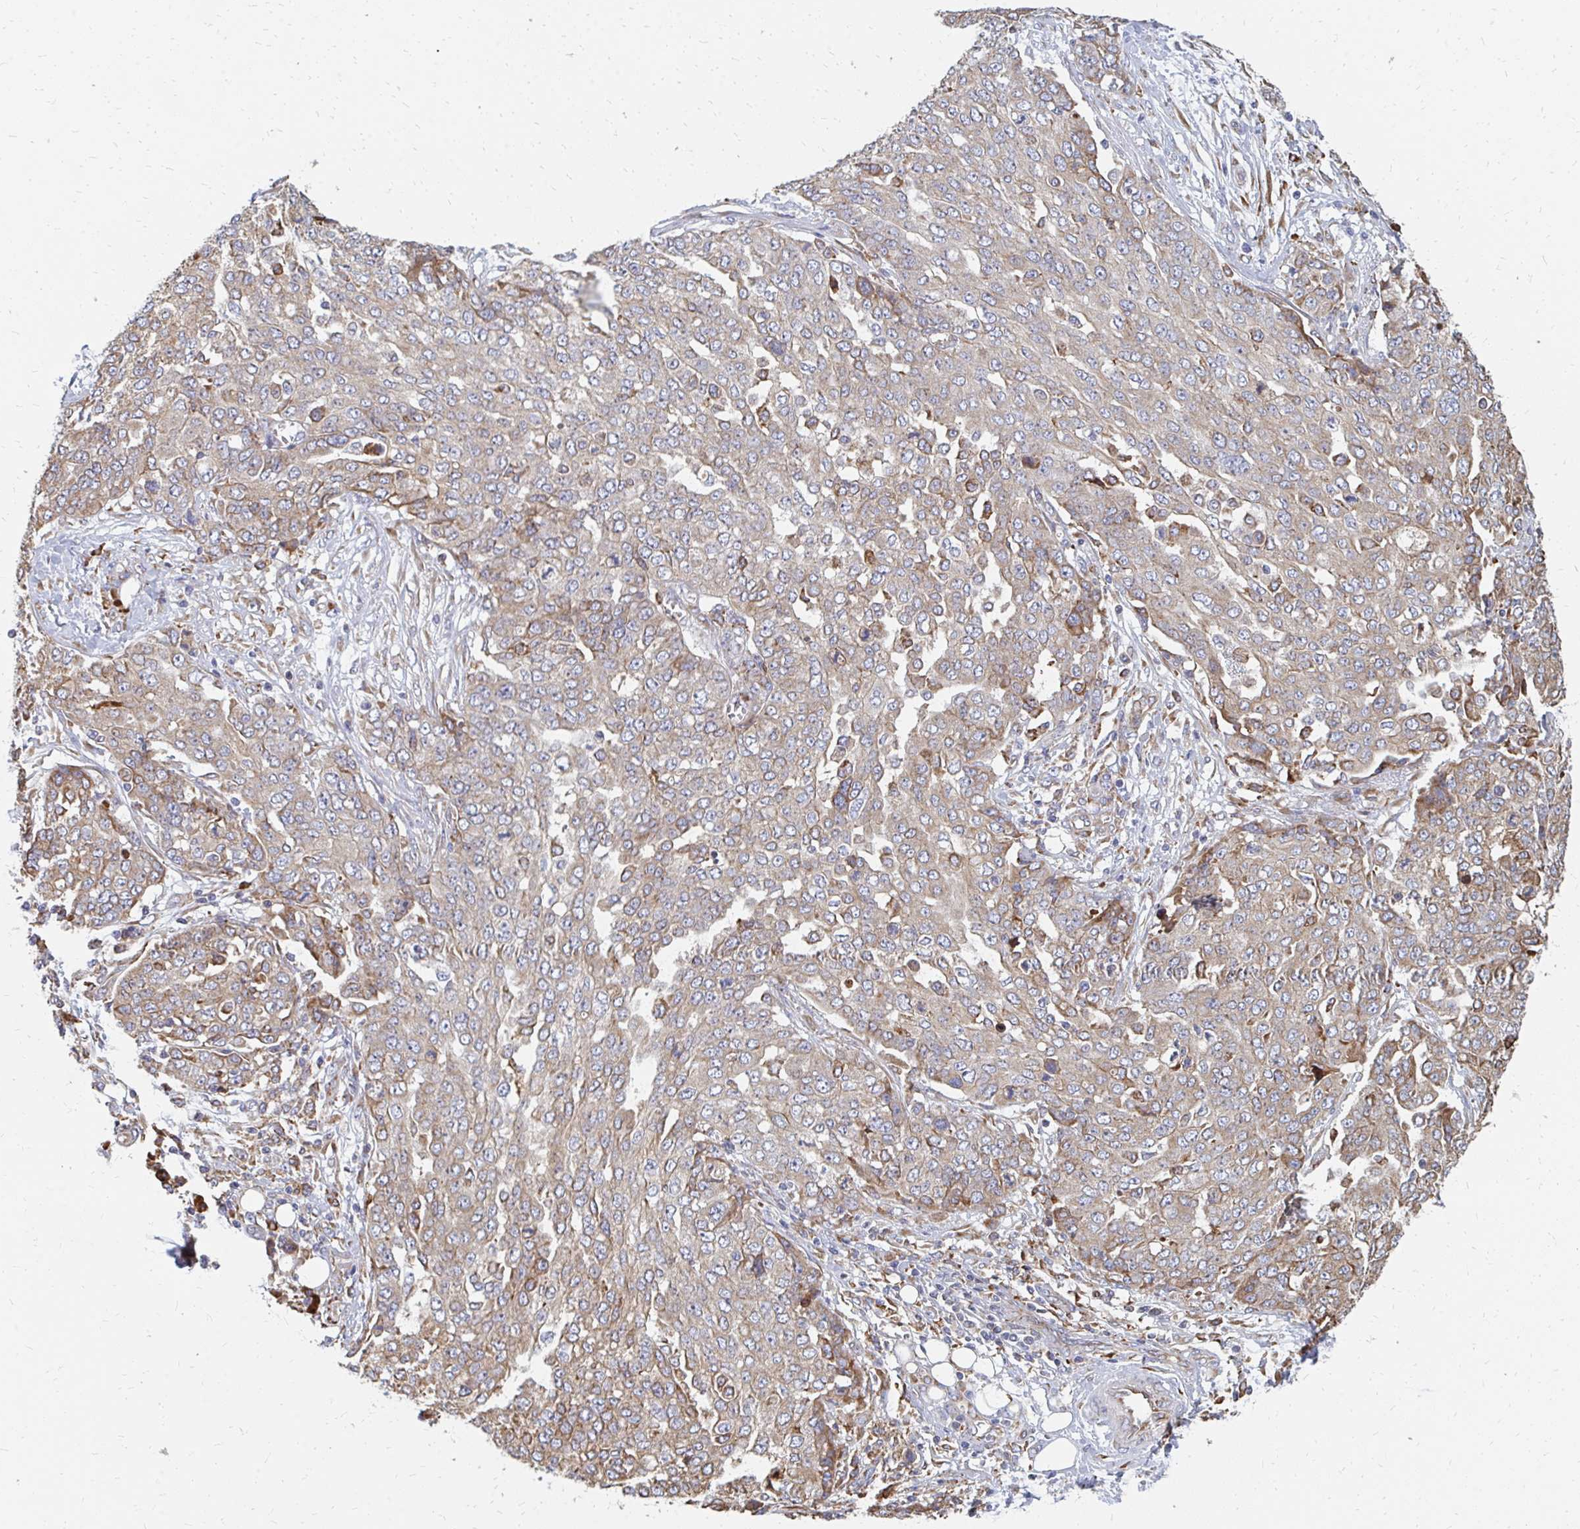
{"staining": {"intensity": "weak", "quantity": "25%-75%", "location": "cytoplasmic/membranous"}, "tissue": "ovarian cancer", "cell_type": "Tumor cells", "image_type": "cancer", "snomed": [{"axis": "morphology", "description": "Cystadenocarcinoma, serous, NOS"}, {"axis": "topography", "description": "Soft tissue"}, {"axis": "topography", "description": "Ovary"}], "caption": "IHC micrograph of neoplastic tissue: ovarian cancer (serous cystadenocarcinoma) stained using immunohistochemistry (IHC) displays low levels of weak protein expression localized specifically in the cytoplasmic/membranous of tumor cells, appearing as a cytoplasmic/membranous brown color.", "gene": "PPP1R13L", "patient": {"sex": "female", "age": 57}}